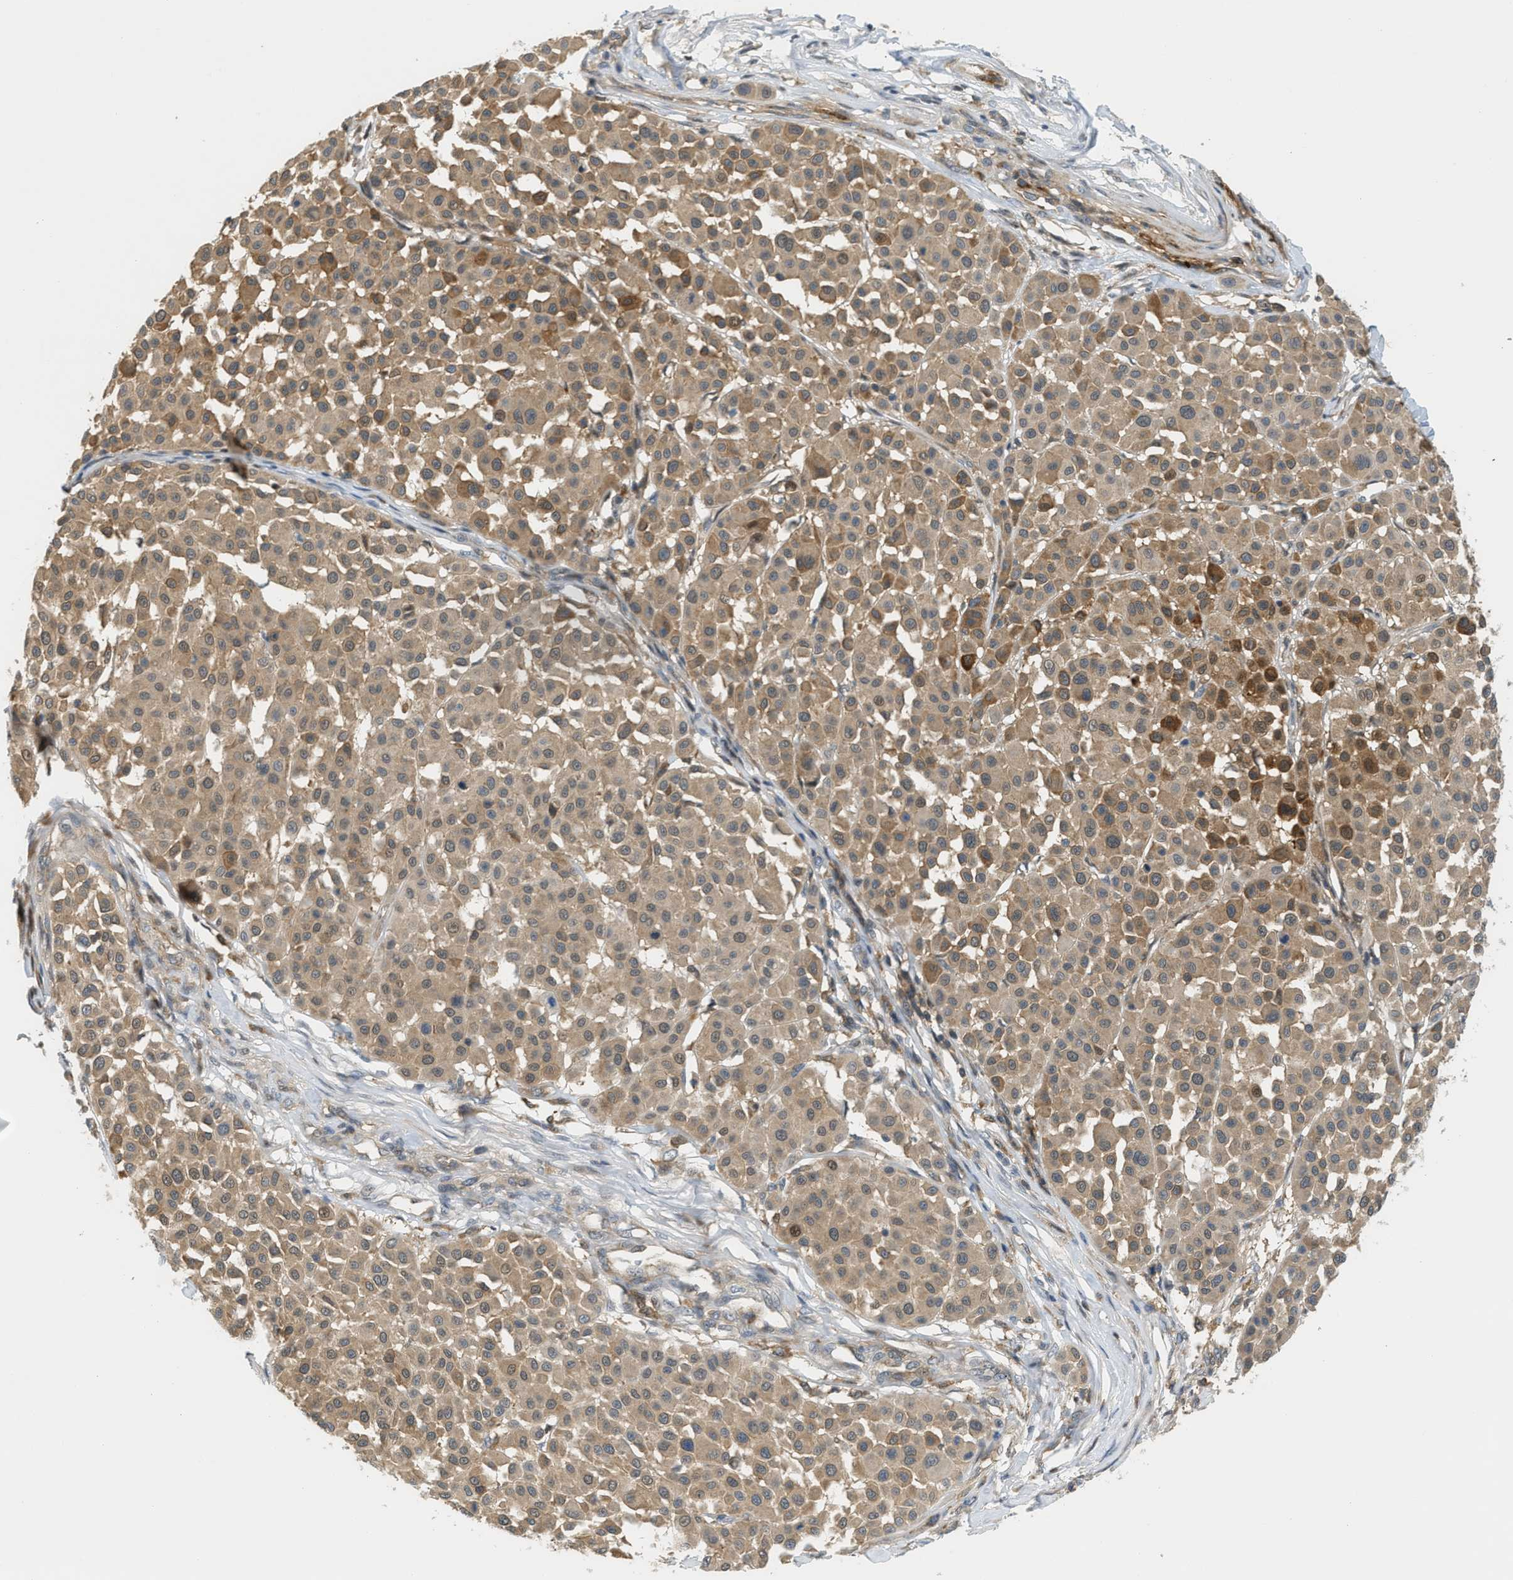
{"staining": {"intensity": "moderate", "quantity": ">75%", "location": "cytoplasmic/membranous,nuclear"}, "tissue": "melanoma", "cell_type": "Tumor cells", "image_type": "cancer", "snomed": [{"axis": "morphology", "description": "Malignant melanoma, Metastatic site"}, {"axis": "topography", "description": "Soft tissue"}], "caption": "Melanoma tissue displays moderate cytoplasmic/membranous and nuclear staining in about >75% of tumor cells, visualized by immunohistochemistry.", "gene": "PDCL3", "patient": {"sex": "male", "age": 41}}